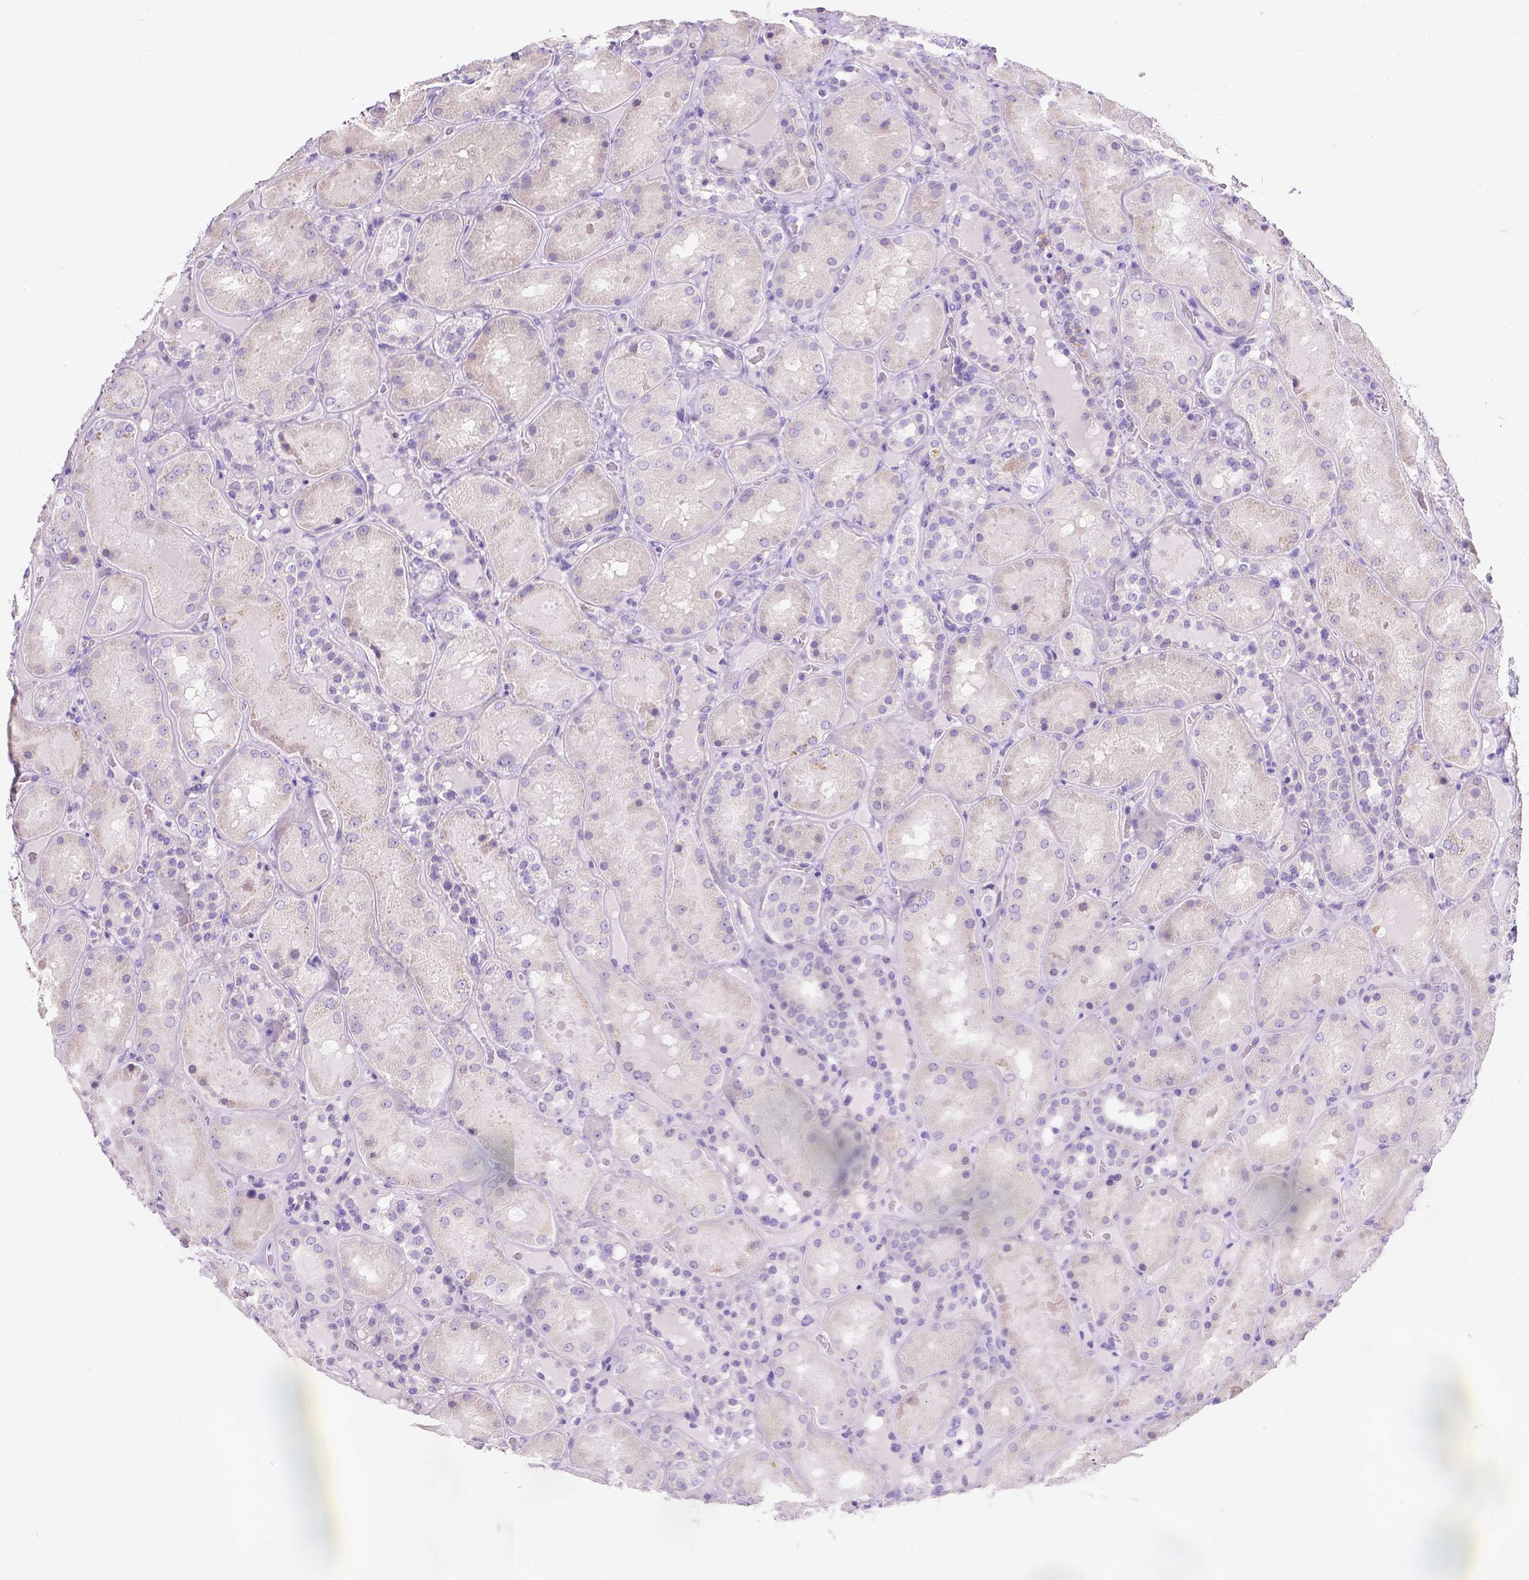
{"staining": {"intensity": "negative", "quantity": "none", "location": "none"}, "tissue": "kidney", "cell_type": "Cells in glomeruli", "image_type": "normal", "snomed": [{"axis": "morphology", "description": "Normal tissue, NOS"}, {"axis": "topography", "description": "Kidney"}], "caption": "The immunohistochemistry (IHC) histopathology image has no significant expression in cells in glomeruli of kidney.", "gene": "PHF7", "patient": {"sex": "male", "age": 73}}